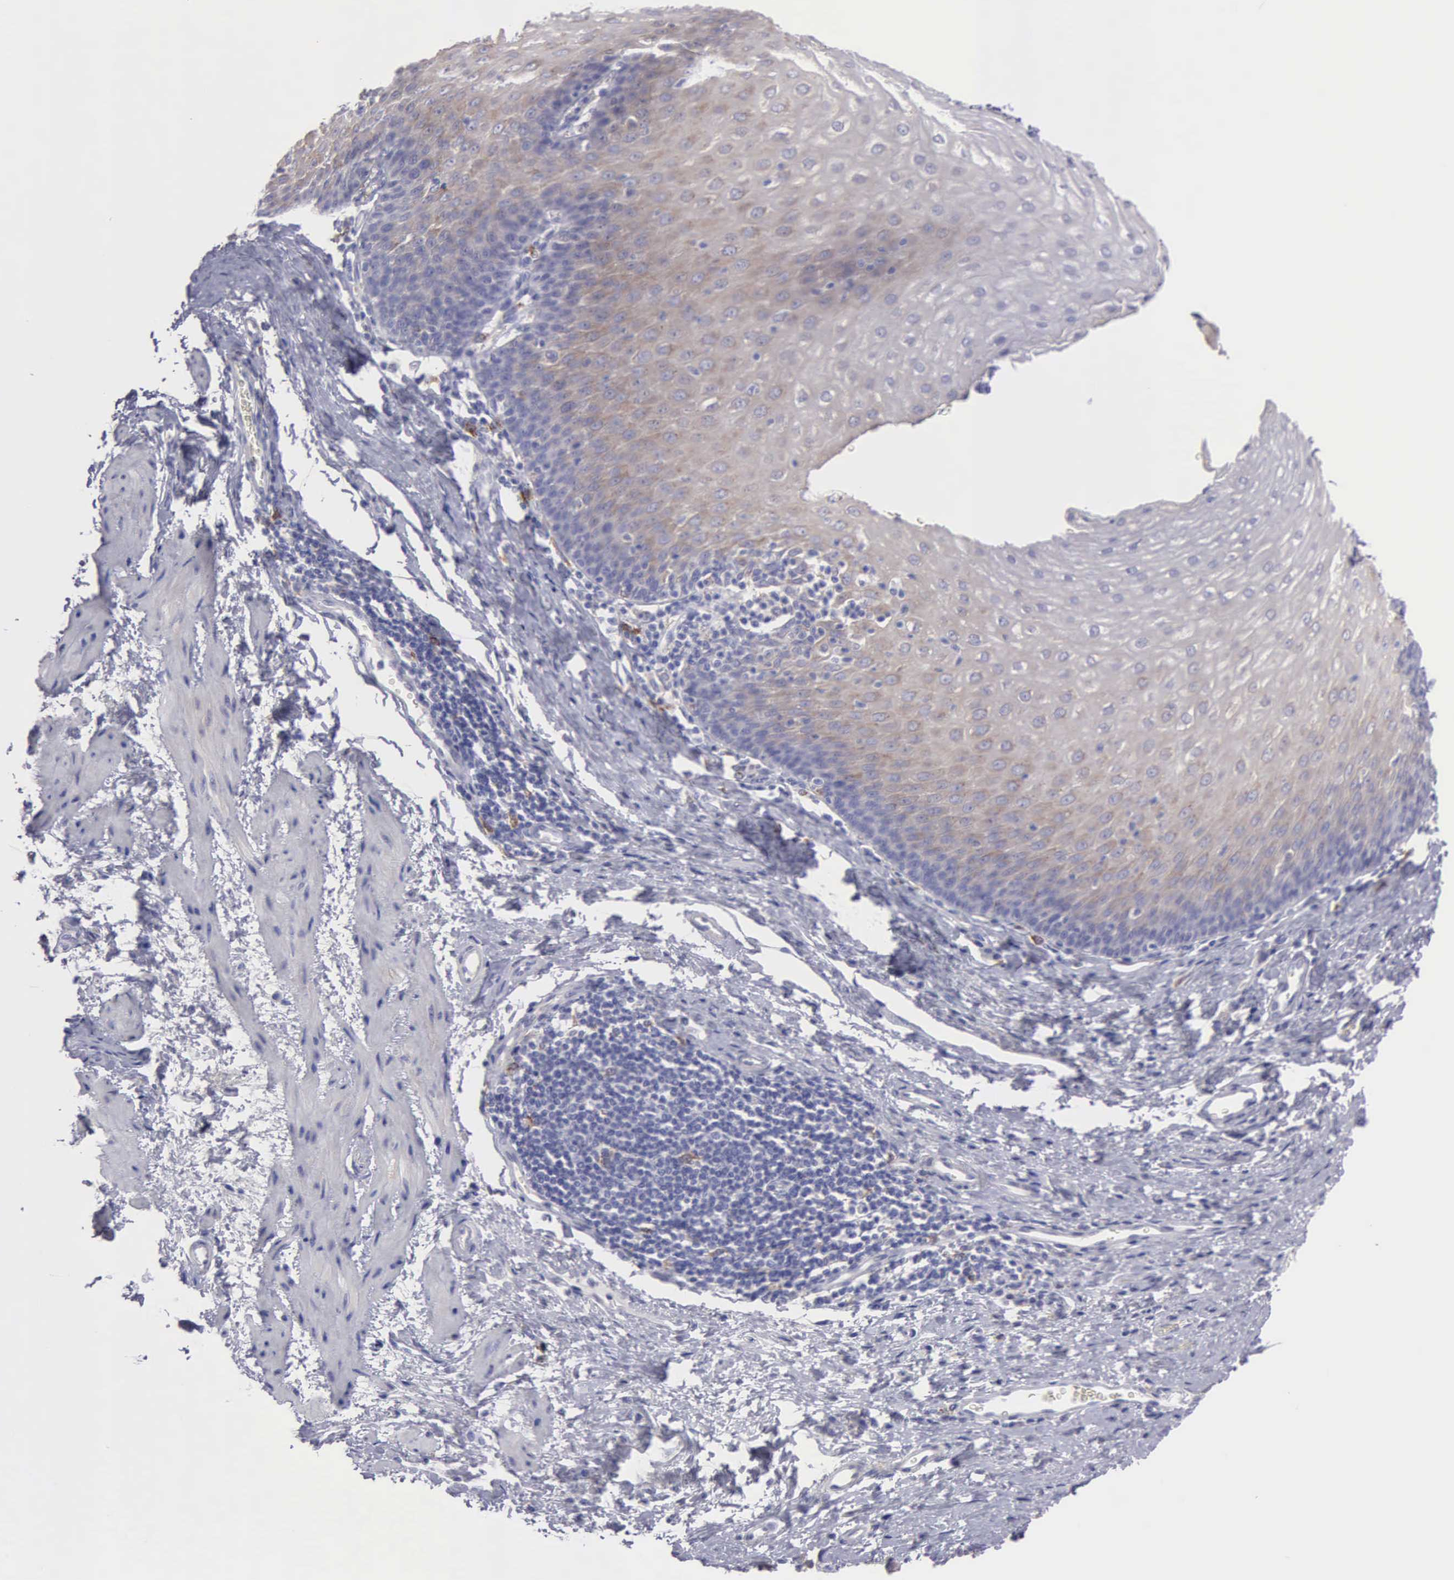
{"staining": {"intensity": "weak", "quantity": "<25%", "location": "cytoplasmic/membranous"}, "tissue": "esophagus", "cell_type": "Squamous epithelial cells", "image_type": "normal", "snomed": [{"axis": "morphology", "description": "Normal tissue, NOS"}, {"axis": "topography", "description": "Esophagus"}], "caption": "A high-resolution micrograph shows IHC staining of benign esophagus, which shows no significant positivity in squamous epithelial cells.", "gene": "TYRP1", "patient": {"sex": "female", "age": 61}}